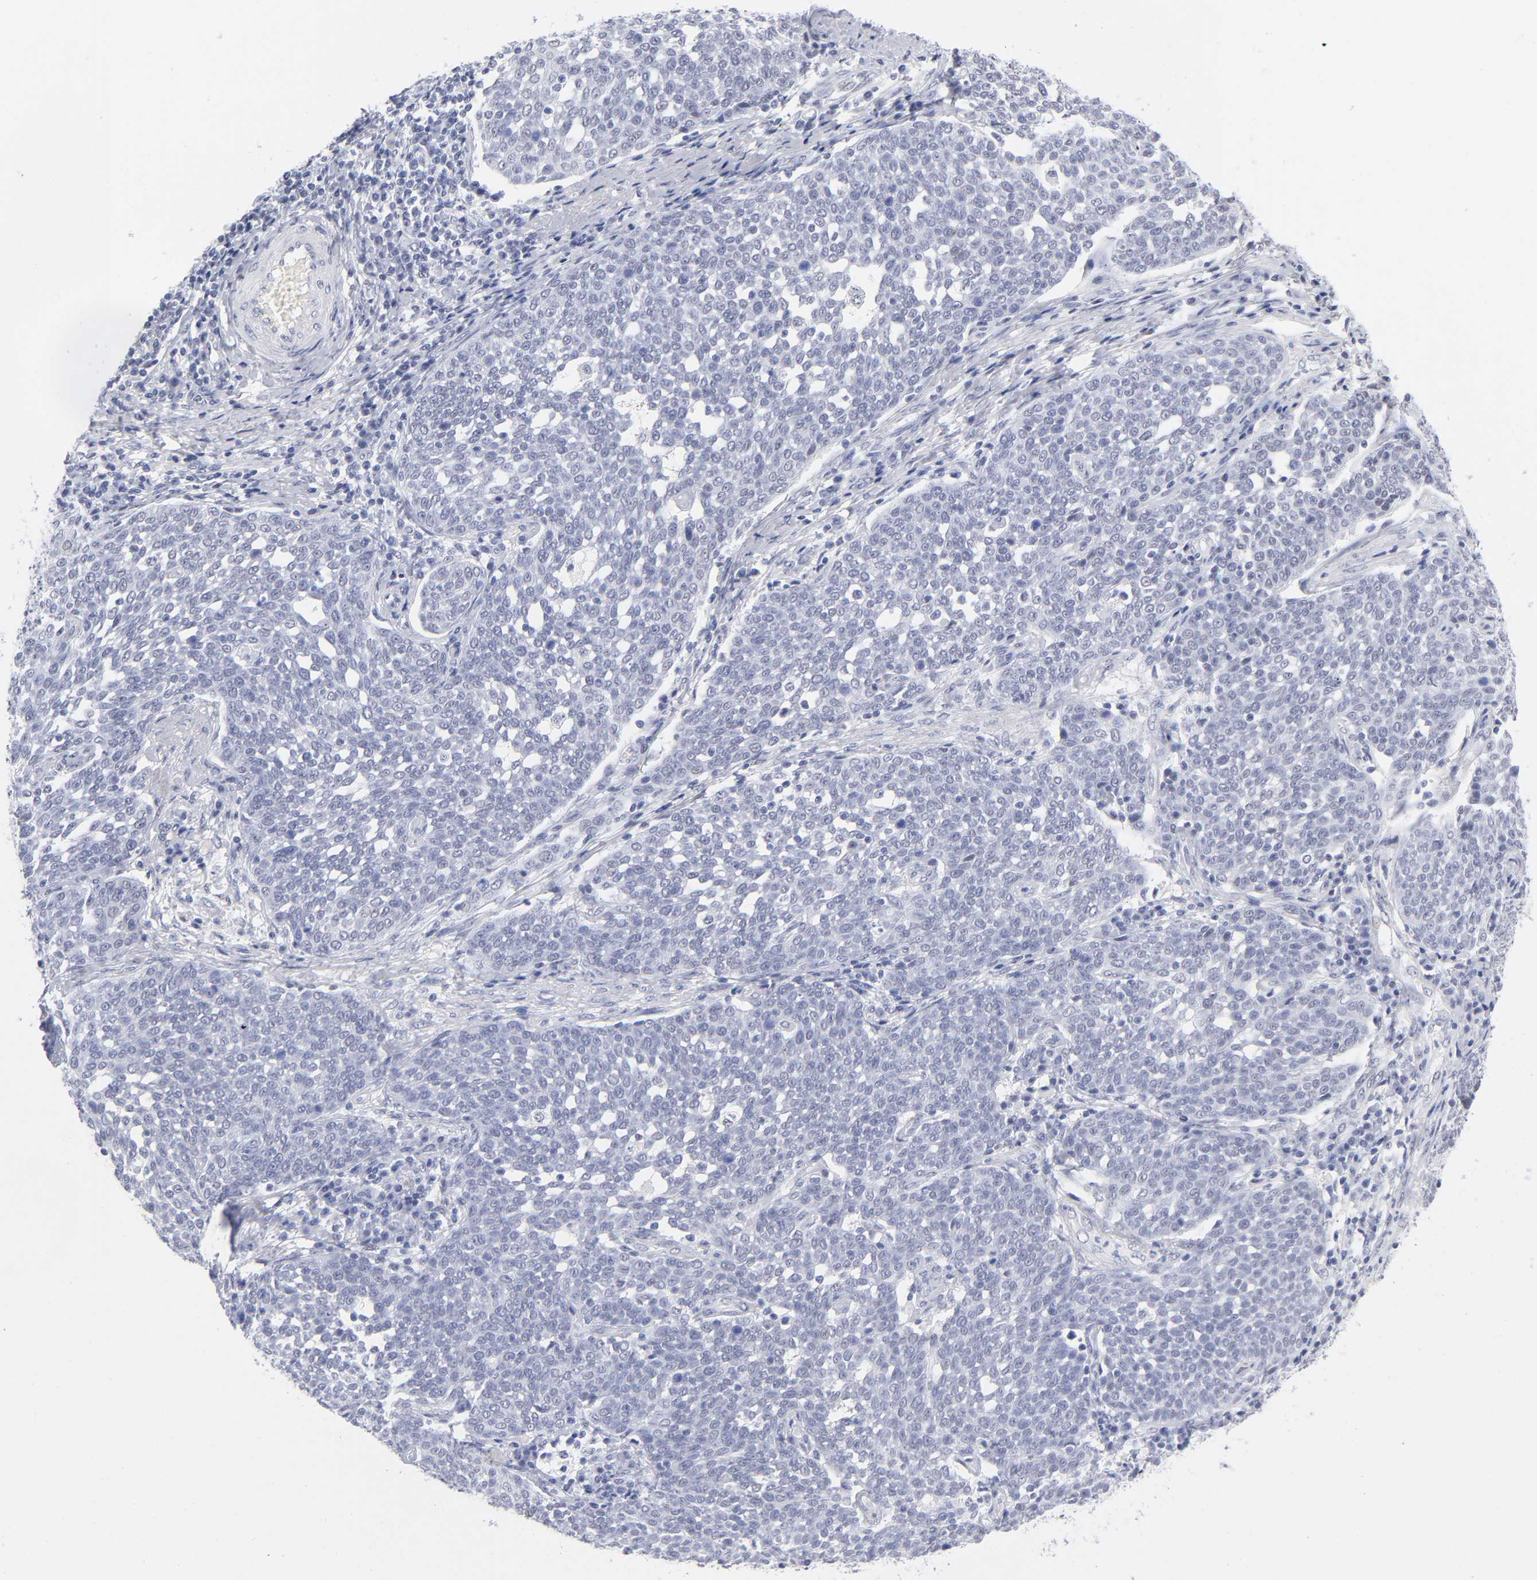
{"staining": {"intensity": "negative", "quantity": "none", "location": "none"}, "tissue": "cervical cancer", "cell_type": "Tumor cells", "image_type": "cancer", "snomed": [{"axis": "morphology", "description": "Squamous cell carcinoma, NOS"}, {"axis": "topography", "description": "Cervix"}], "caption": "Immunohistochemistry of squamous cell carcinoma (cervical) reveals no expression in tumor cells.", "gene": "SNRPB", "patient": {"sex": "female", "age": 34}}